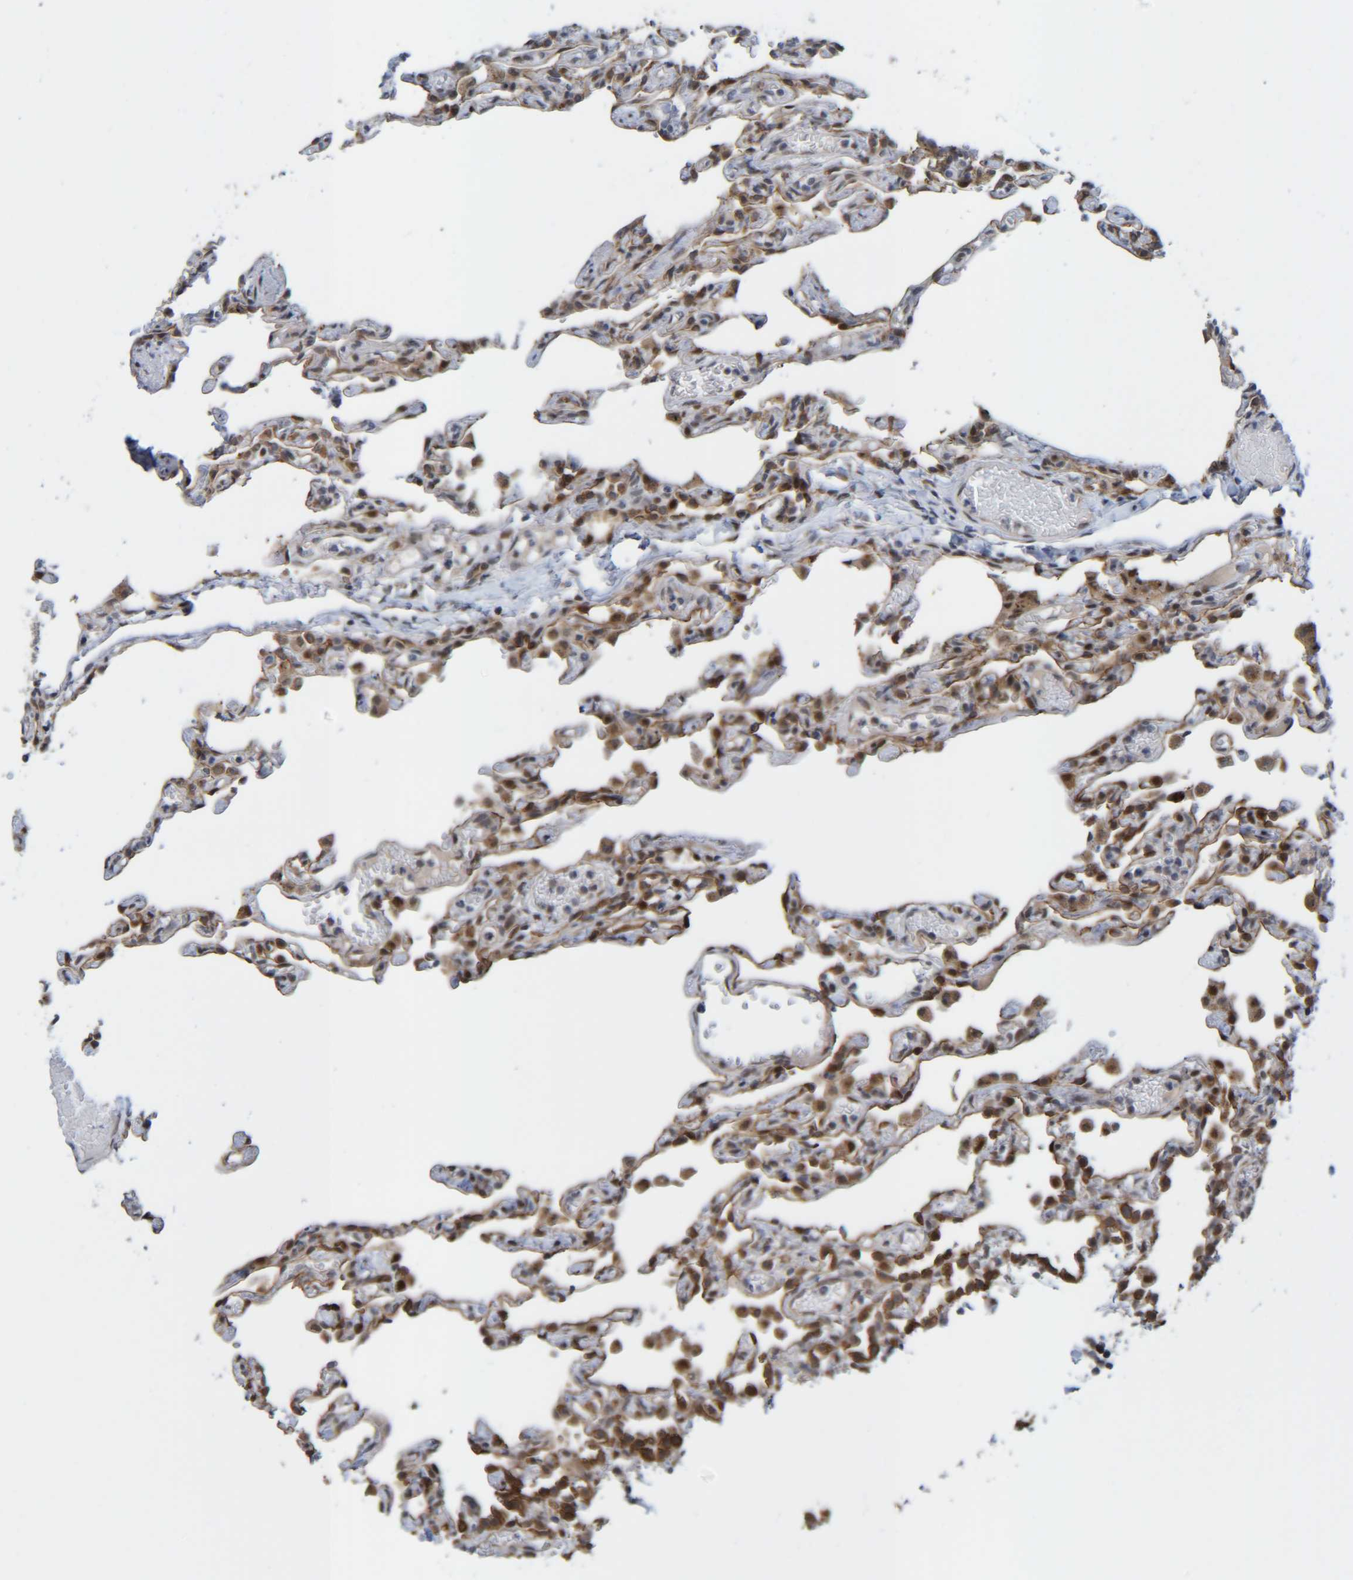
{"staining": {"intensity": "moderate", "quantity": "25%-75%", "location": "cytoplasmic/membranous,nuclear"}, "tissue": "lung", "cell_type": "Alveolar cells", "image_type": "normal", "snomed": [{"axis": "morphology", "description": "Normal tissue, NOS"}, {"axis": "topography", "description": "Lung"}], "caption": "Lung stained with DAB (3,3'-diaminobenzidine) IHC displays medium levels of moderate cytoplasmic/membranous,nuclear expression in about 25%-75% of alveolar cells.", "gene": "CCDC57", "patient": {"sex": "male", "age": 21}}